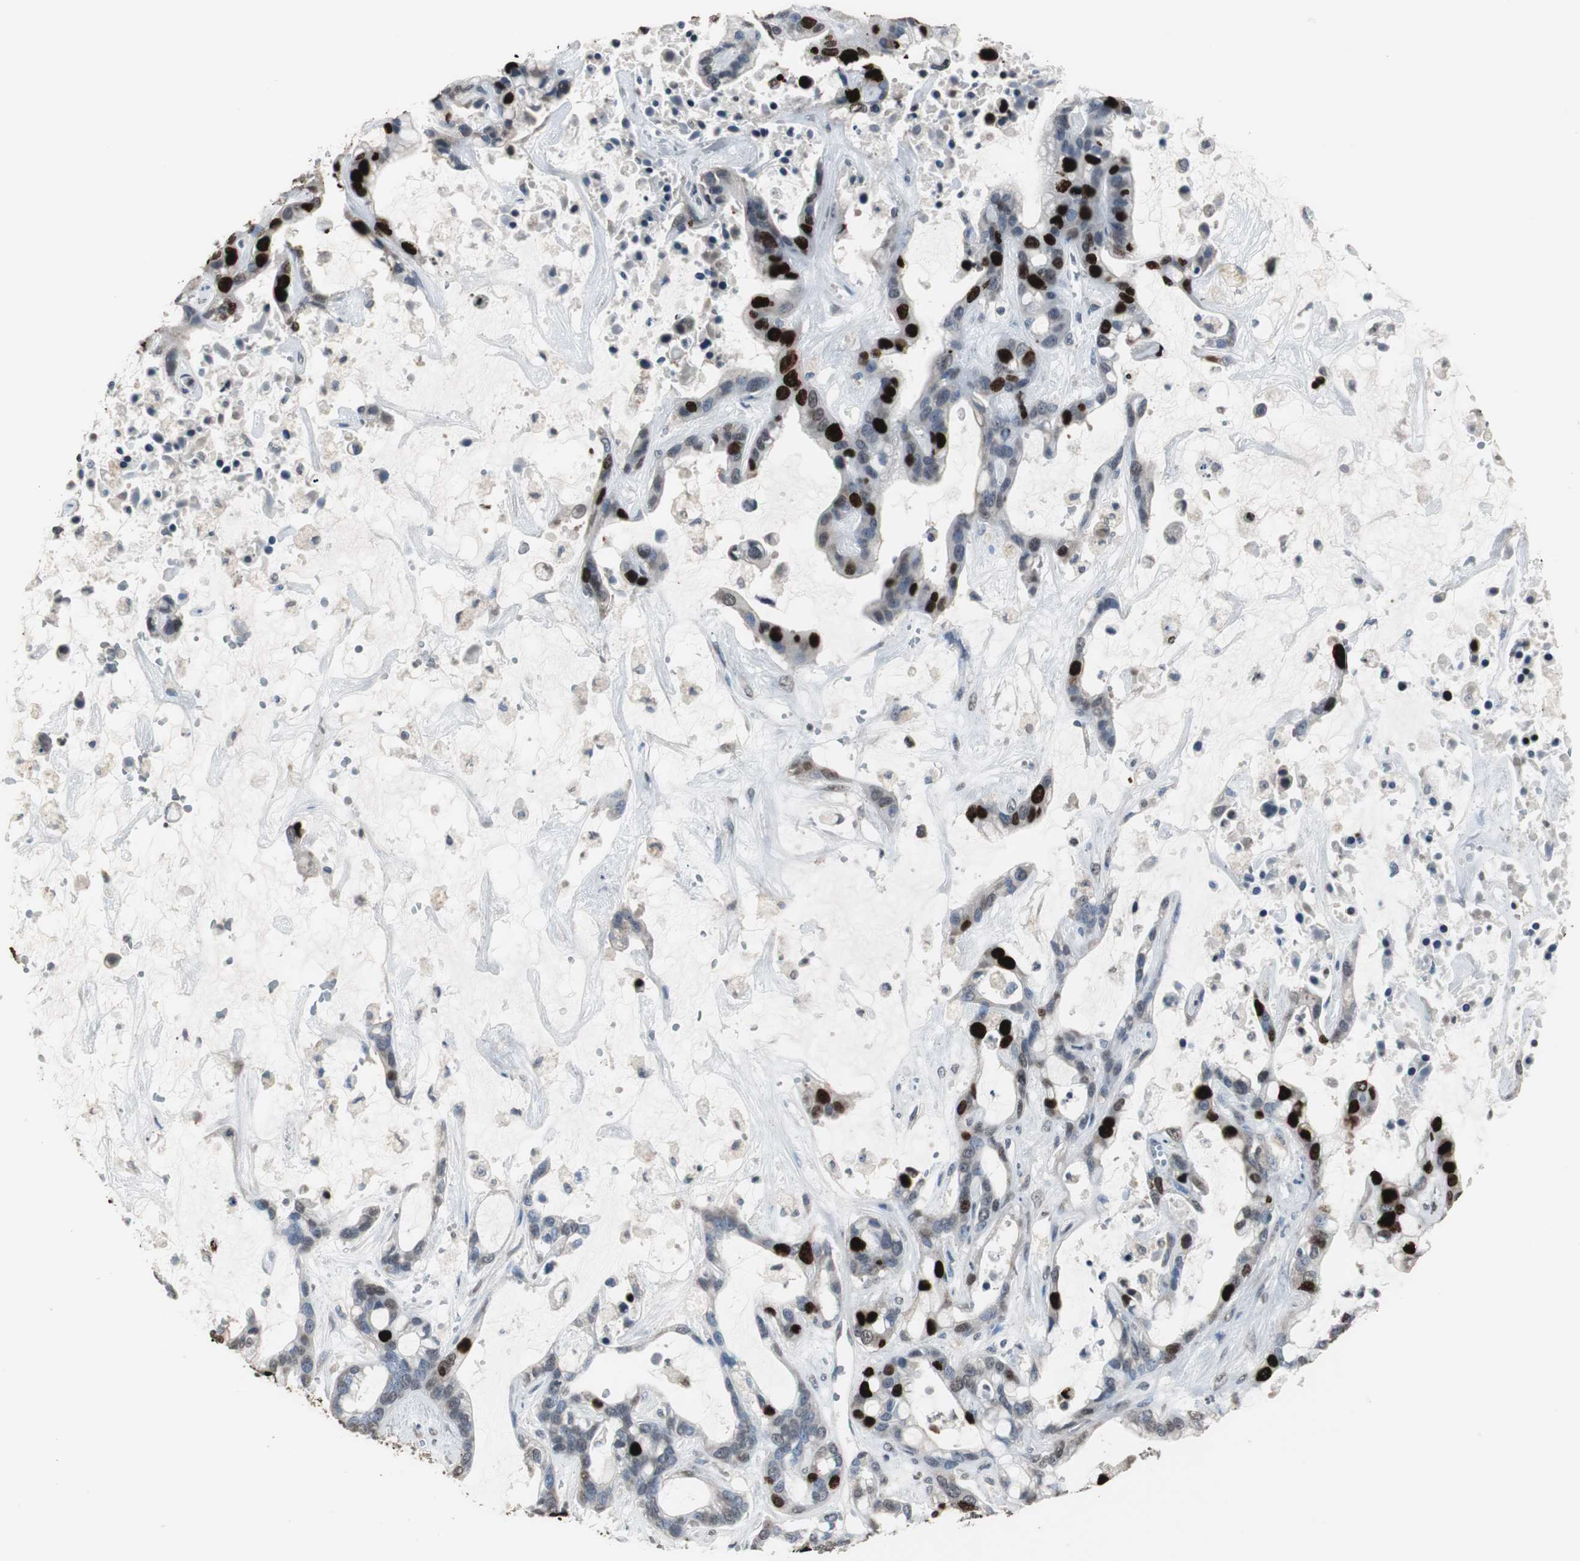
{"staining": {"intensity": "strong", "quantity": "<25%", "location": "nuclear"}, "tissue": "liver cancer", "cell_type": "Tumor cells", "image_type": "cancer", "snomed": [{"axis": "morphology", "description": "Cholangiocarcinoma"}, {"axis": "topography", "description": "Liver"}], "caption": "Tumor cells reveal strong nuclear positivity in about <25% of cells in liver cancer.", "gene": "TOP2A", "patient": {"sex": "female", "age": 65}}